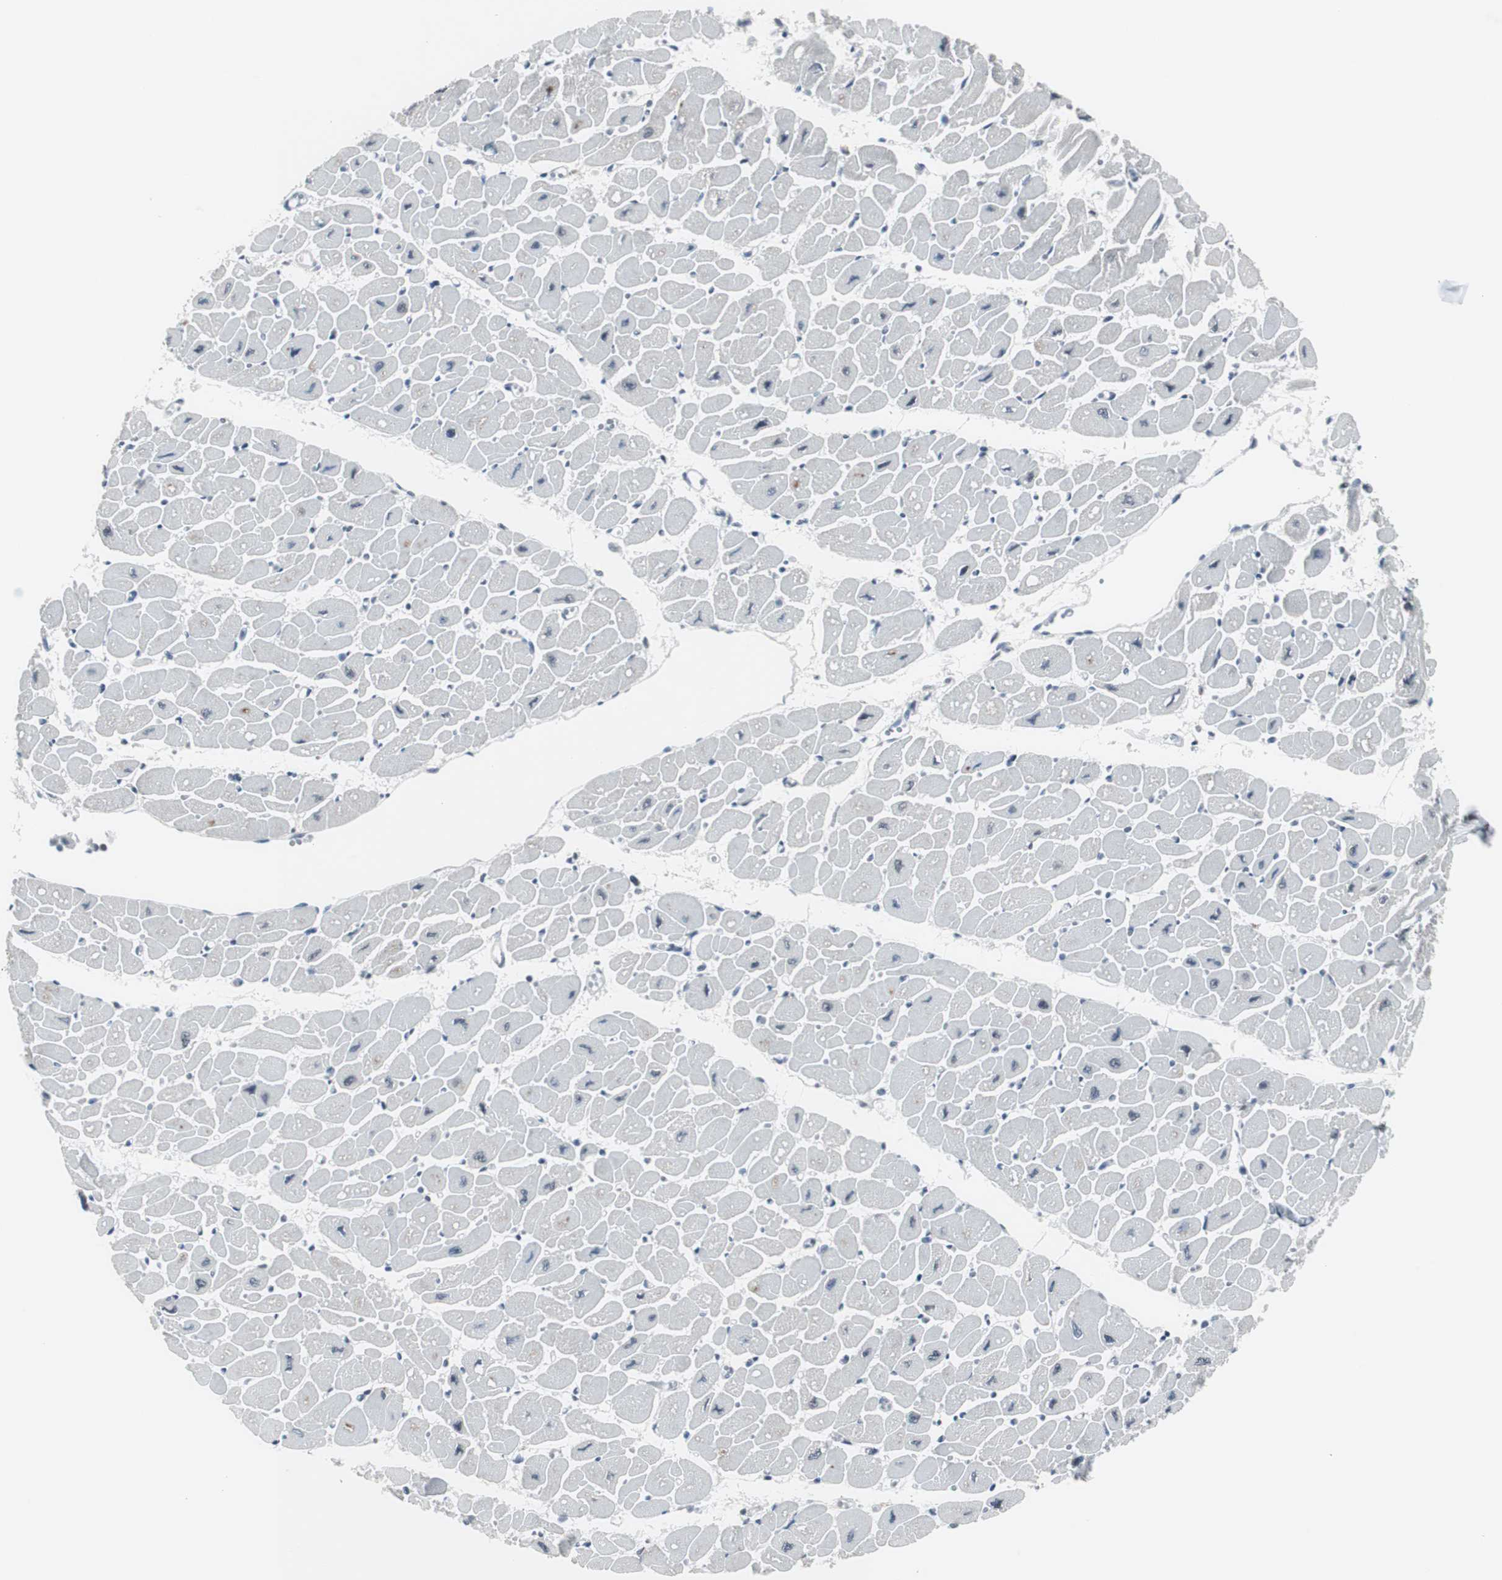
{"staining": {"intensity": "moderate", "quantity": "<25%", "location": "nuclear"}, "tissue": "heart muscle", "cell_type": "Cardiomyocytes", "image_type": "normal", "snomed": [{"axis": "morphology", "description": "Normal tissue, NOS"}, {"axis": "topography", "description": "Heart"}], "caption": "IHC (DAB) staining of normal human heart muscle reveals moderate nuclear protein positivity in about <25% of cardiomyocytes. Nuclei are stained in blue.", "gene": "XRCC1", "patient": {"sex": "female", "age": 54}}